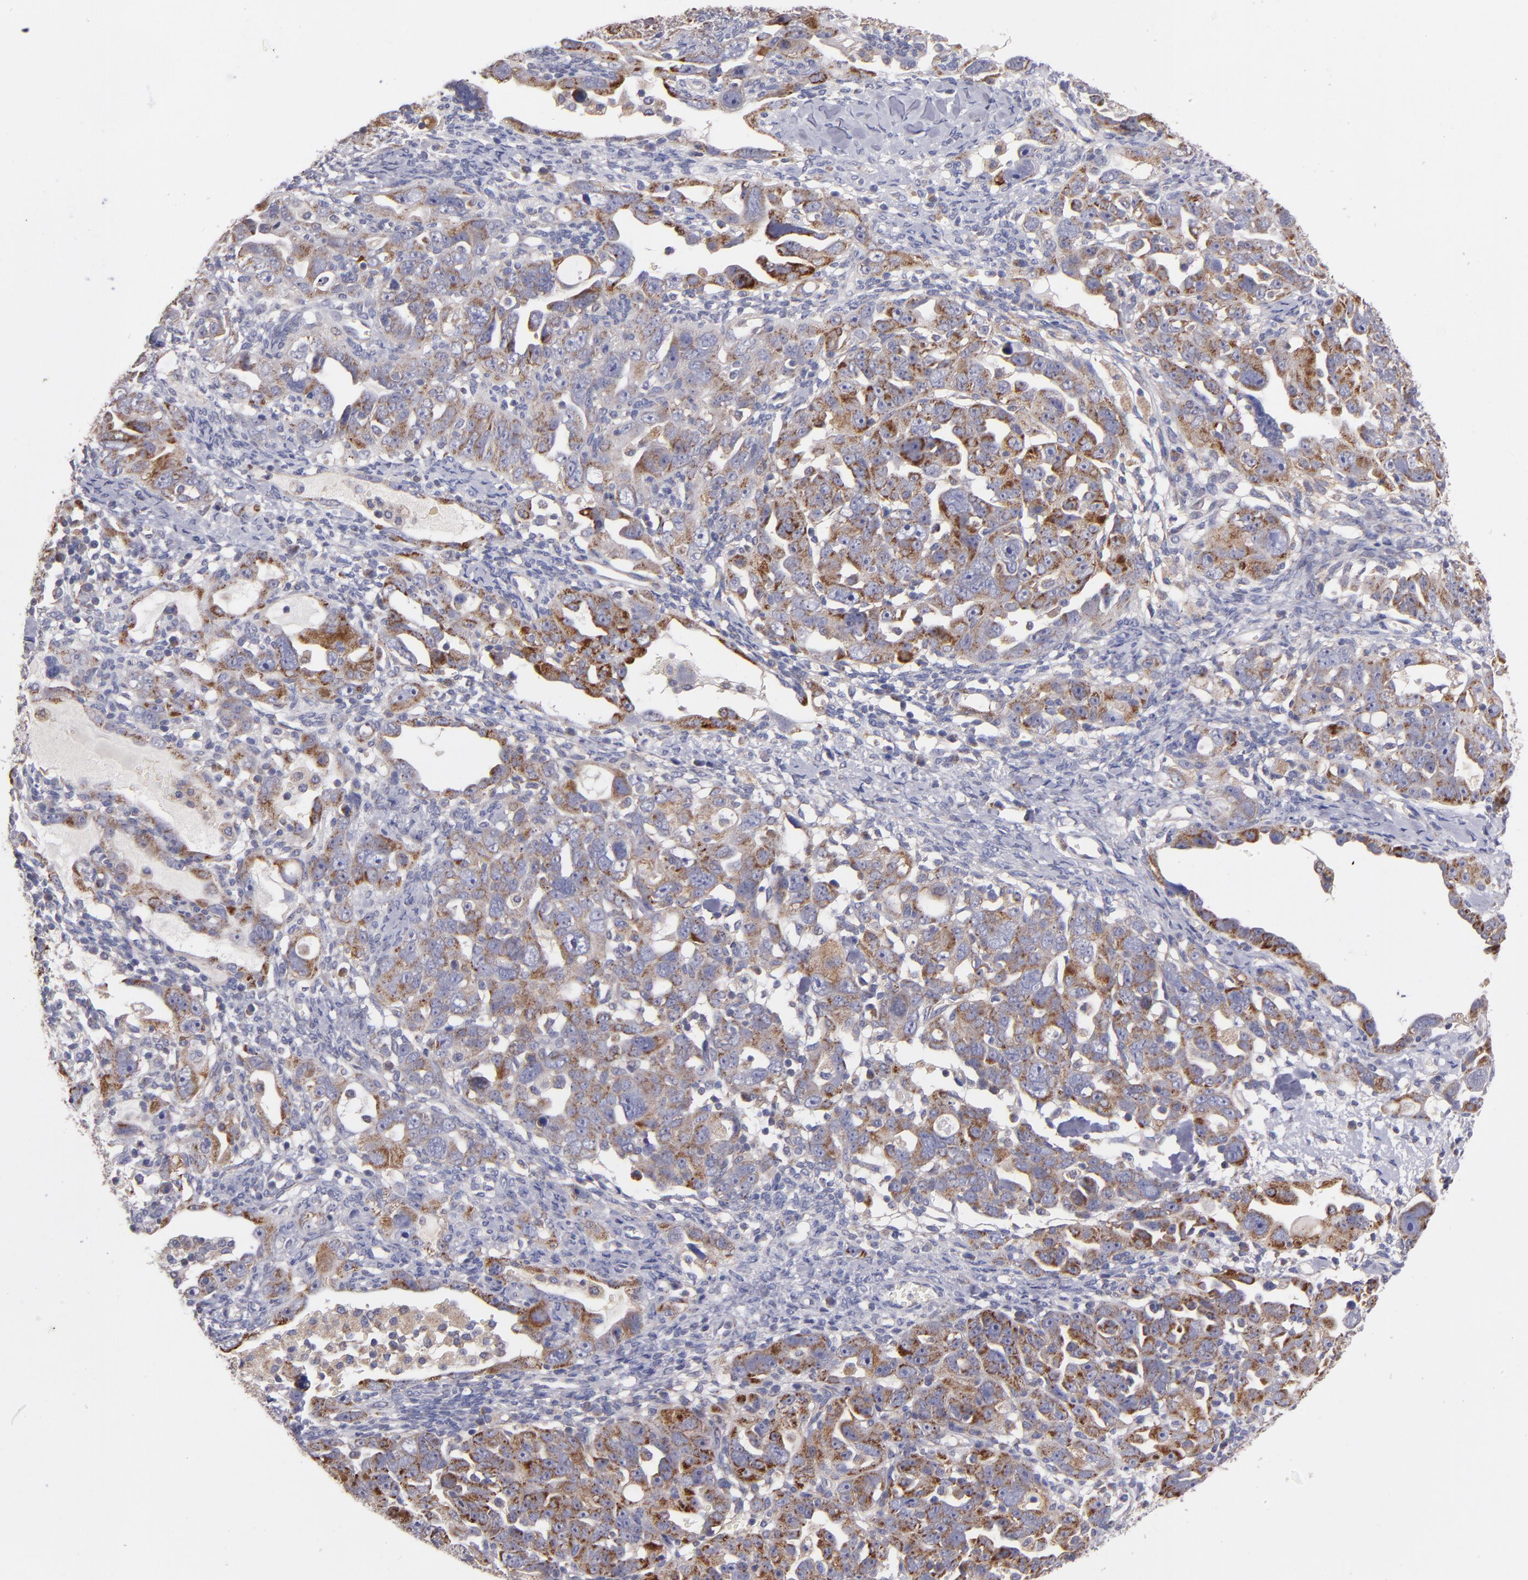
{"staining": {"intensity": "moderate", "quantity": ">75%", "location": "cytoplasmic/membranous"}, "tissue": "ovarian cancer", "cell_type": "Tumor cells", "image_type": "cancer", "snomed": [{"axis": "morphology", "description": "Cystadenocarcinoma, serous, NOS"}, {"axis": "topography", "description": "Ovary"}], "caption": "Human ovarian cancer (serous cystadenocarcinoma) stained for a protein (brown) reveals moderate cytoplasmic/membranous positive staining in about >75% of tumor cells.", "gene": "CLTA", "patient": {"sex": "female", "age": 66}}